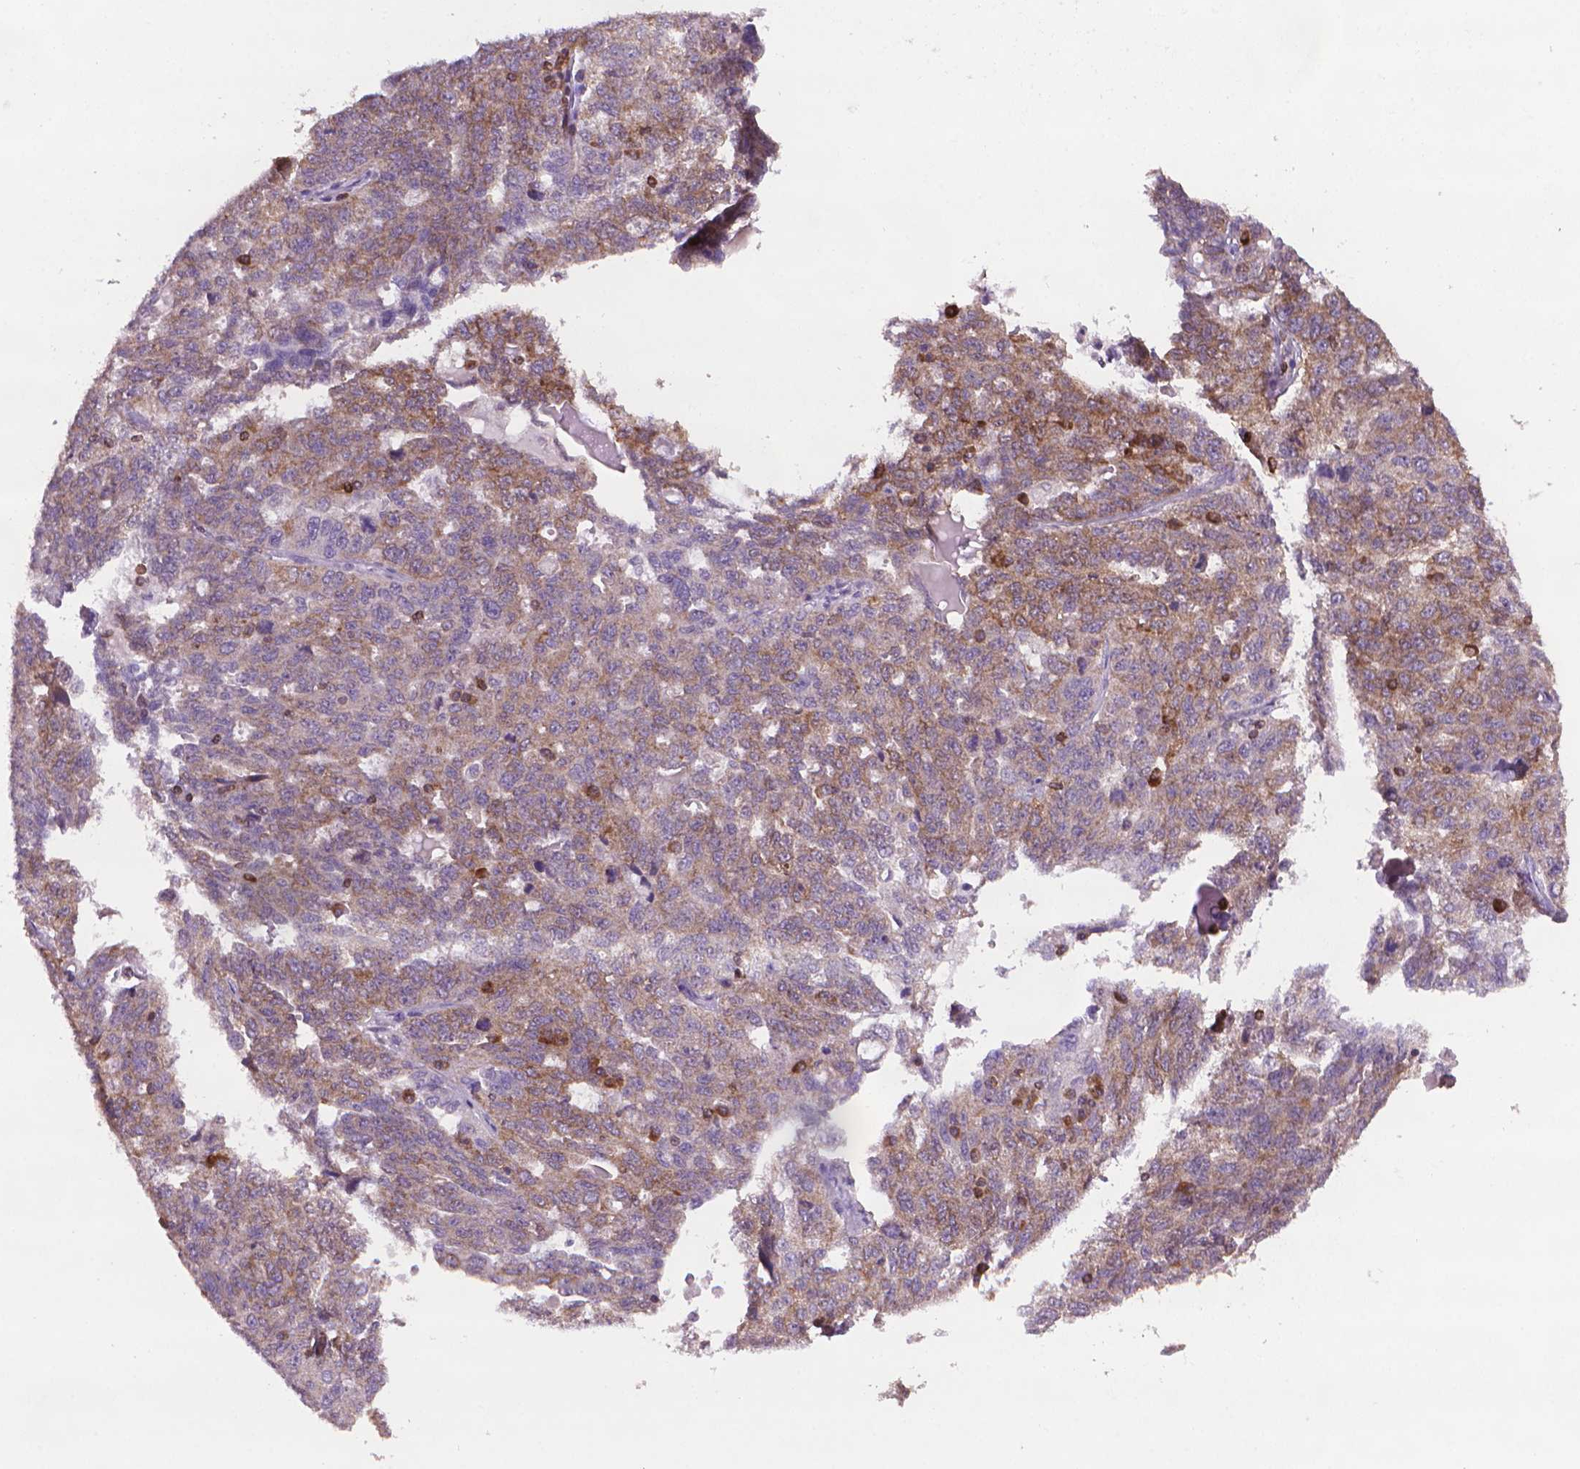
{"staining": {"intensity": "moderate", "quantity": ">75%", "location": "cytoplasmic/membranous"}, "tissue": "ovarian cancer", "cell_type": "Tumor cells", "image_type": "cancer", "snomed": [{"axis": "morphology", "description": "Cystadenocarcinoma, serous, NOS"}, {"axis": "topography", "description": "Ovary"}], "caption": "This histopathology image shows immunohistochemistry staining of serous cystadenocarcinoma (ovarian), with medium moderate cytoplasmic/membranous expression in approximately >75% of tumor cells.", "gene": "BCL2", "patient": {"sex": "female", "age": 71}}